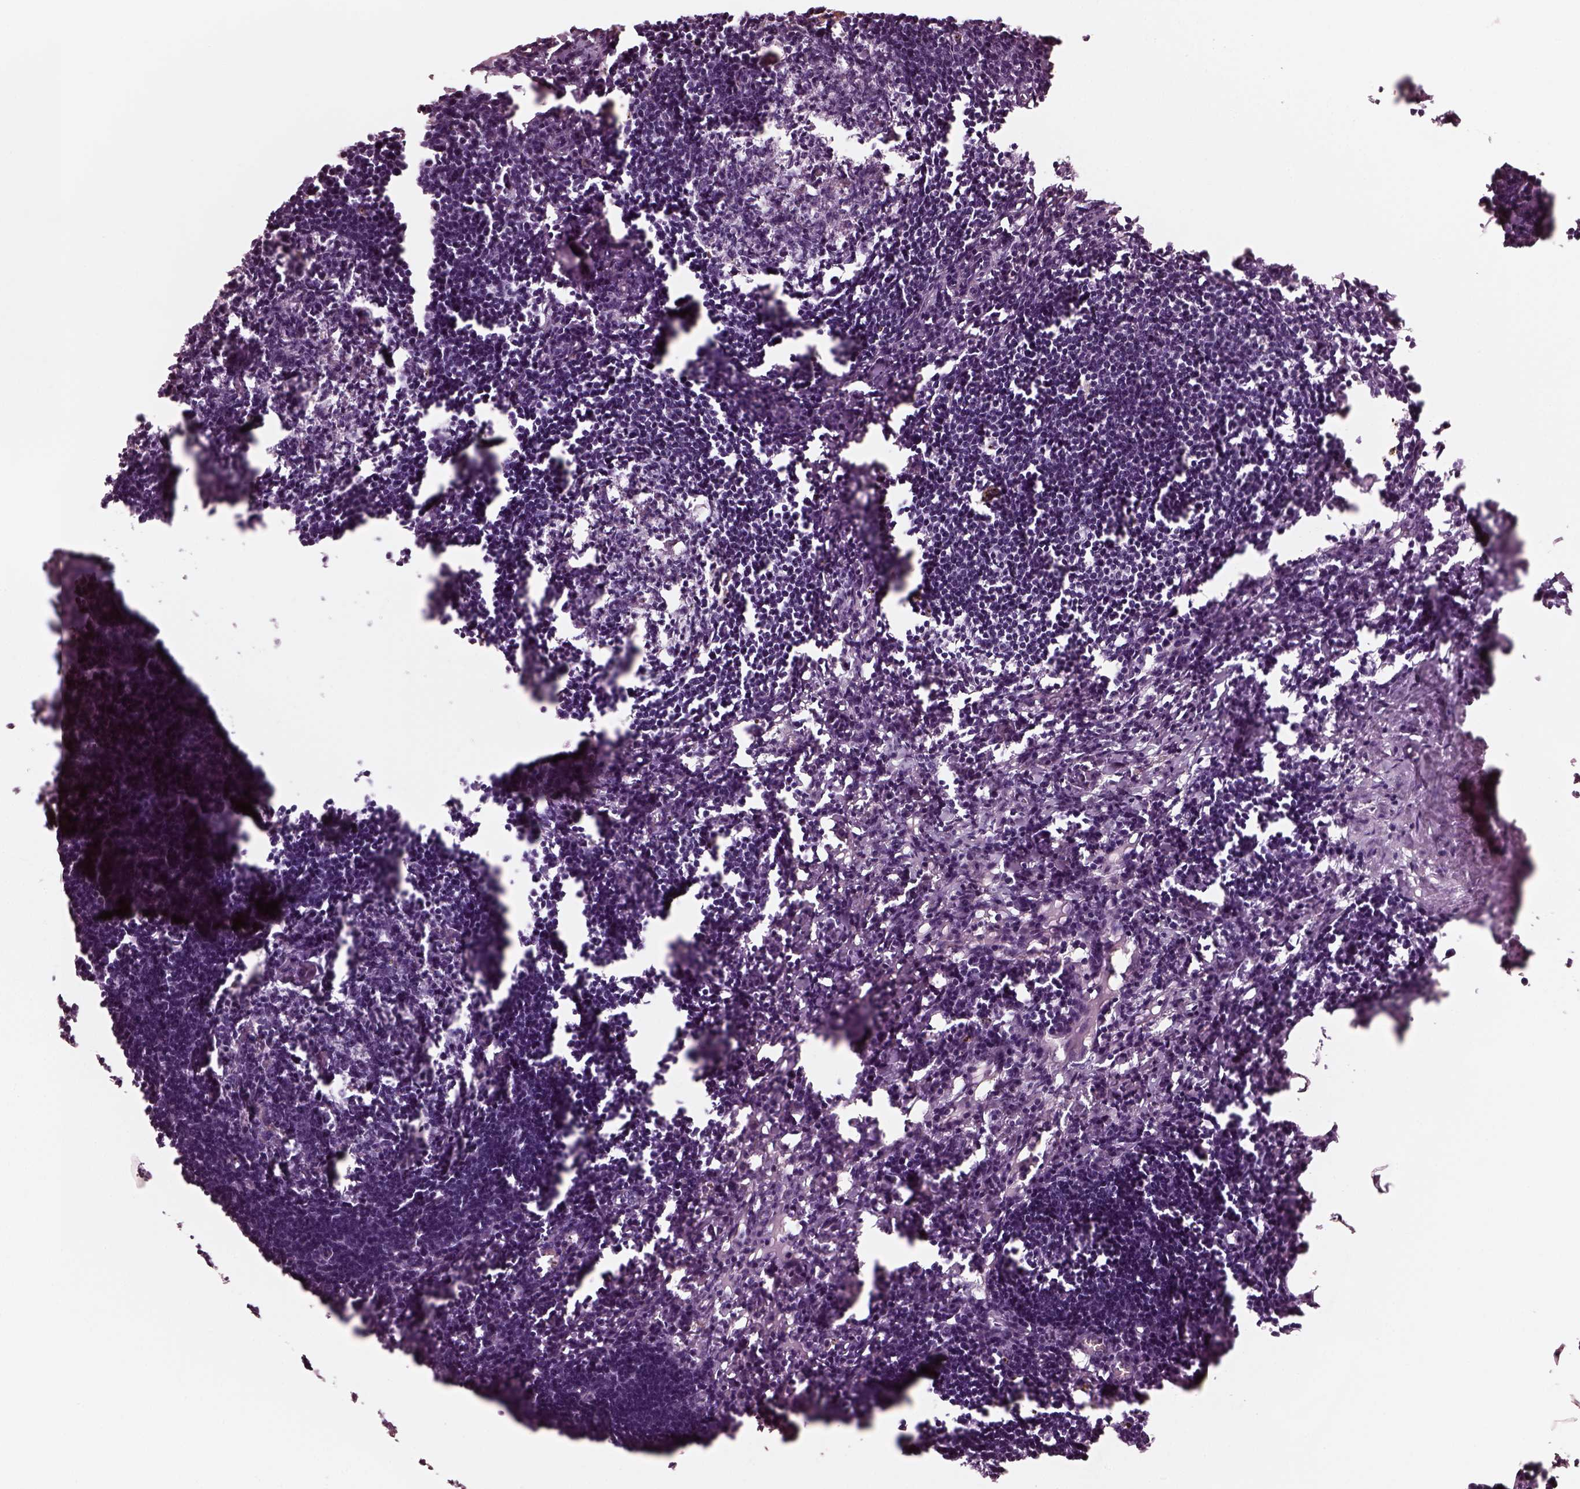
{"staining": {"intensity": "negative", "quantity": "none", "location": "none"}, "tissue": "lymph node", "cell_type": "Germinal center cells", "image_type": "normal", "snomed": [{"axis": "morphology", "description": "Normal tissue, NOS"}, {"axis": "topography", "description": "Lymph node"}], "caption": "Immunohistochemistry (IHC) of benign human lymph node exhibits no expression in germinal center cells. (DAB (3,3'-diaminobenzidine) IHC visualized using brightfield microscopy, high magnification).", "gene": "CGA", "patient": {"sex": "male", "age": 55}}